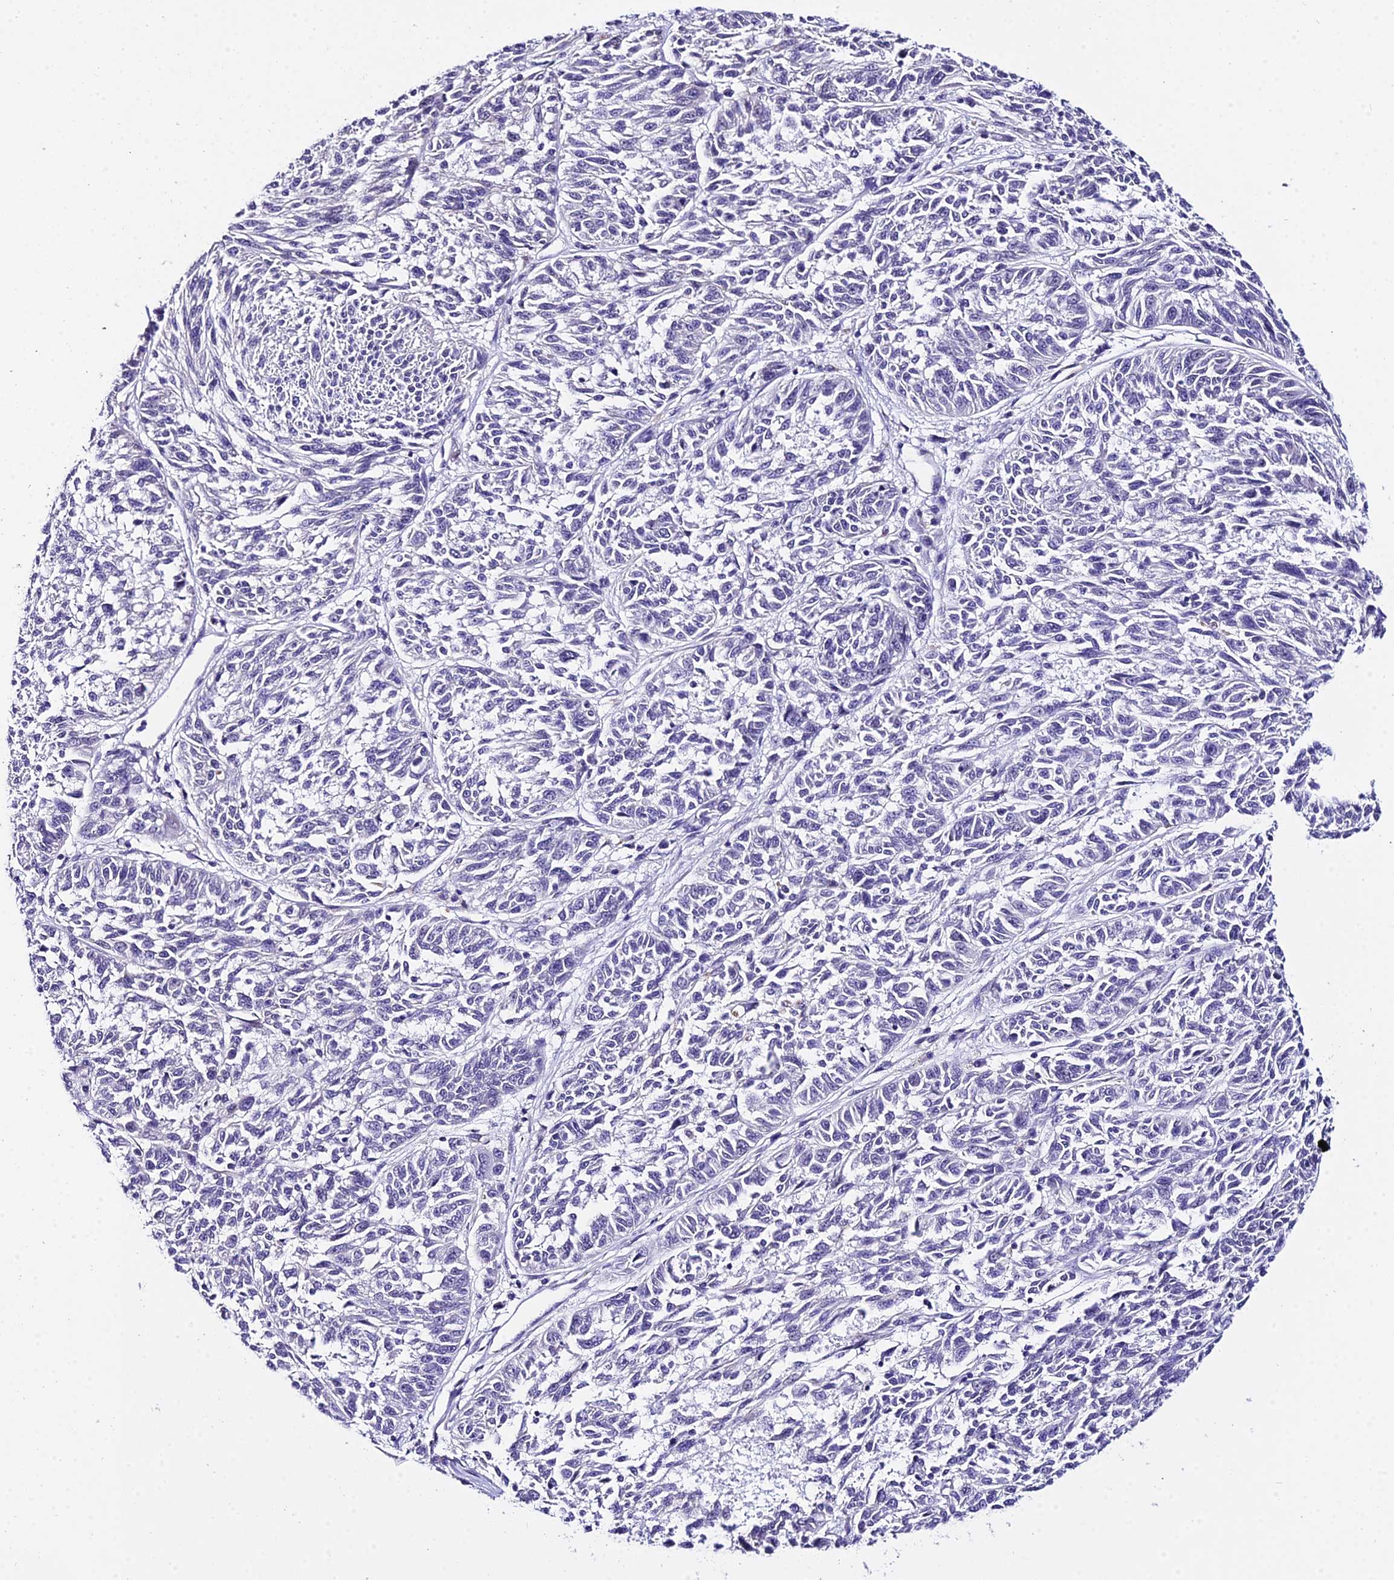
{"staining": {"intensity": "negative", "quantity": "none", "location": "none"}, "tissue": "melanoma", "cell_type": "Tumor cells", "image_type": "cancer", "snomed": [{"axis": "morphology", "description": "Malignant melanoma, NOS"}, {"axis": "topography", "description": "Skin"}], "caption": "The immunohistochemistry (IHC) image has no significant staining in tumor cells of melanoma tissue. (Brightfield microscopy of DAB (3,3'-diaminobenzidine) immunohistochemistry (IHC) at high magnification).", "gene": "POLR2I", "patient": {"sex": "male", "age": 53}}